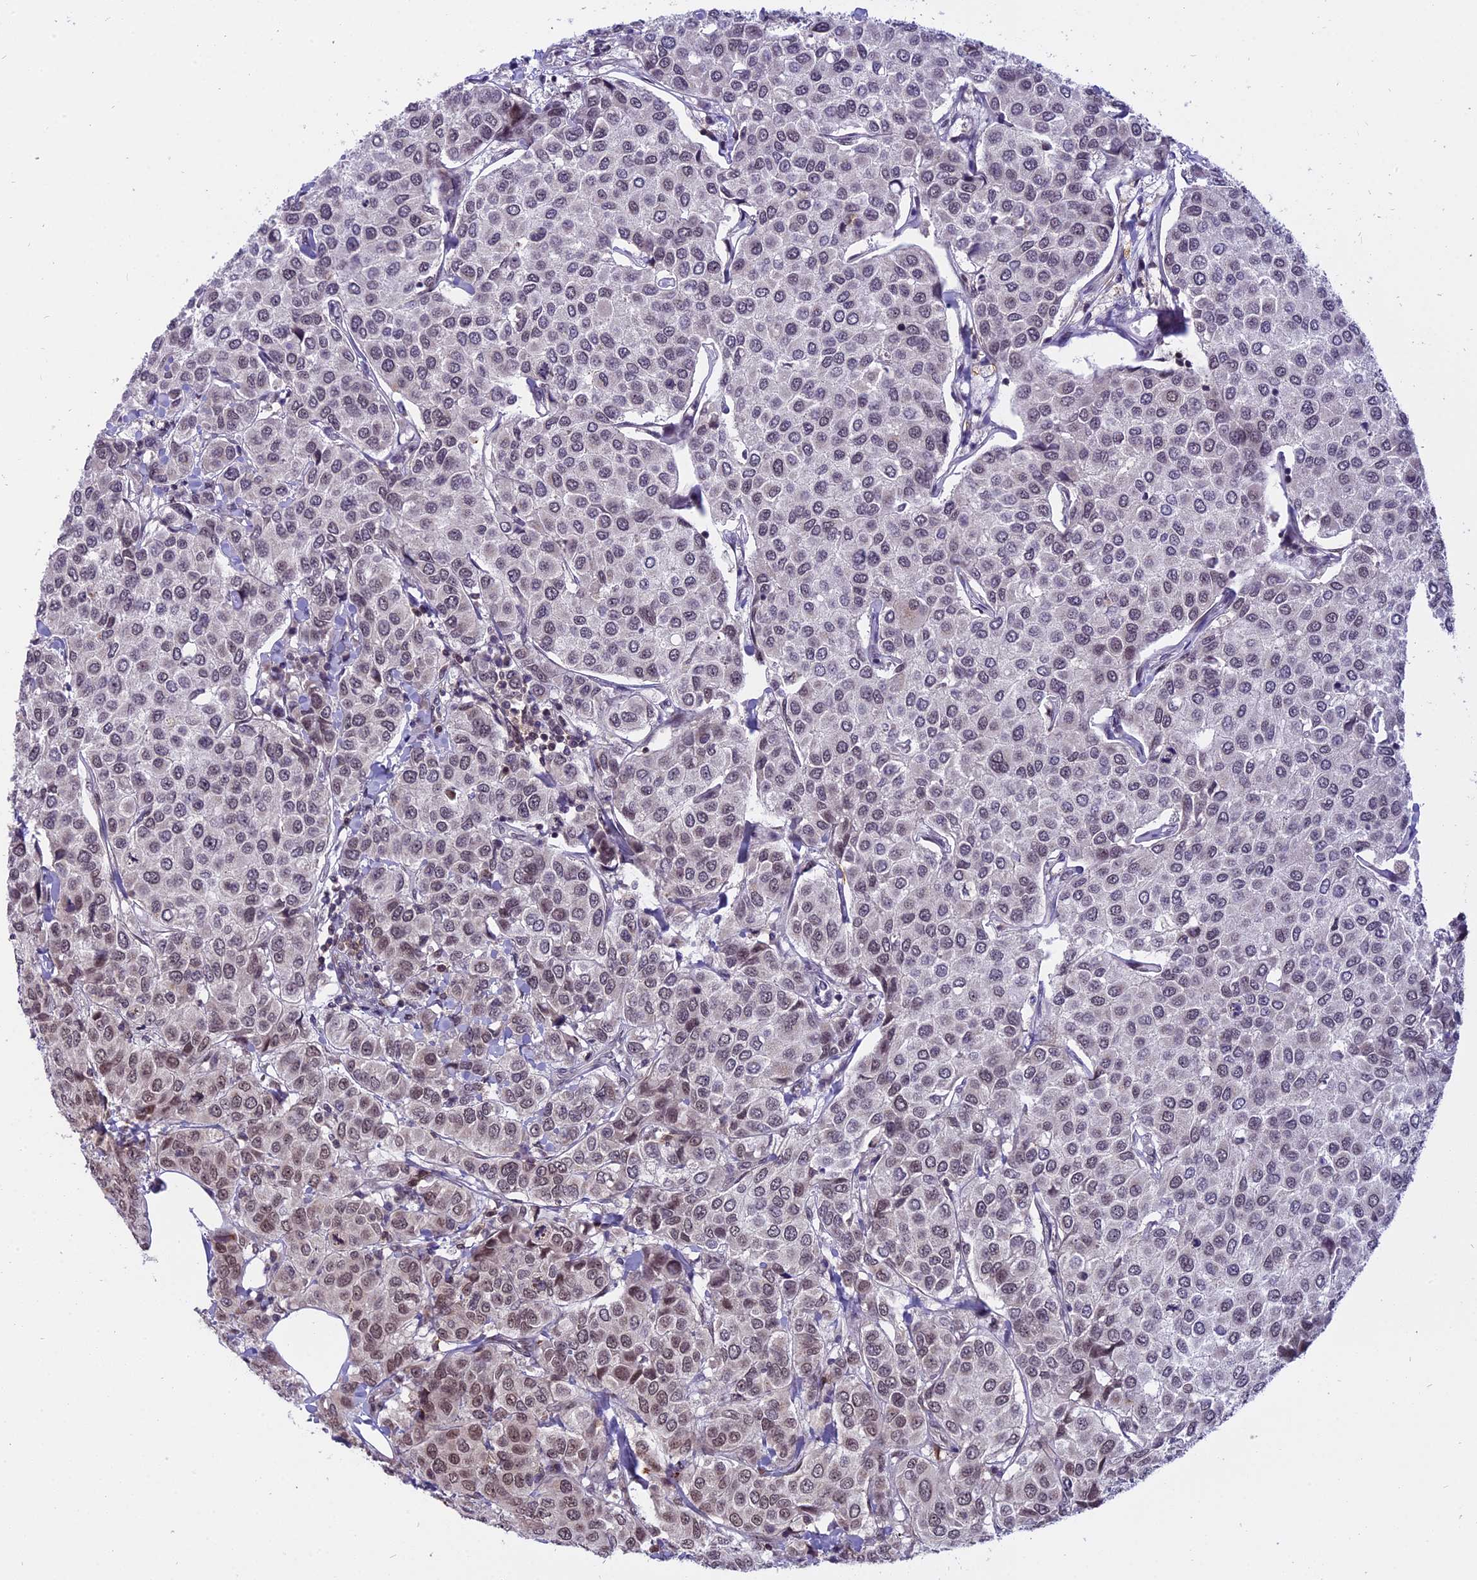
{"staining": {"intensity": "weak", "quantity": "25%-75%", "location": "nuclear"}, "tissue": "breast cancer", "cell_type": "Tumor cells", "image_type": "cancer", "snomed": [{"axis": "morphology", "description": "Duct carcinoma"}, {"axis": "topography", "description": "Breast"}], "caption": "Immunohistochemistry (DAB (3,3'-diaminobenzidine)) staining of invasive ductal carcinoma (breast) demonstrates weak nuclear protein positivity in approximately 25%-75% of tumor cells.", "gene": "TADA3", "patient": {"sex": "female", "age": 55}}